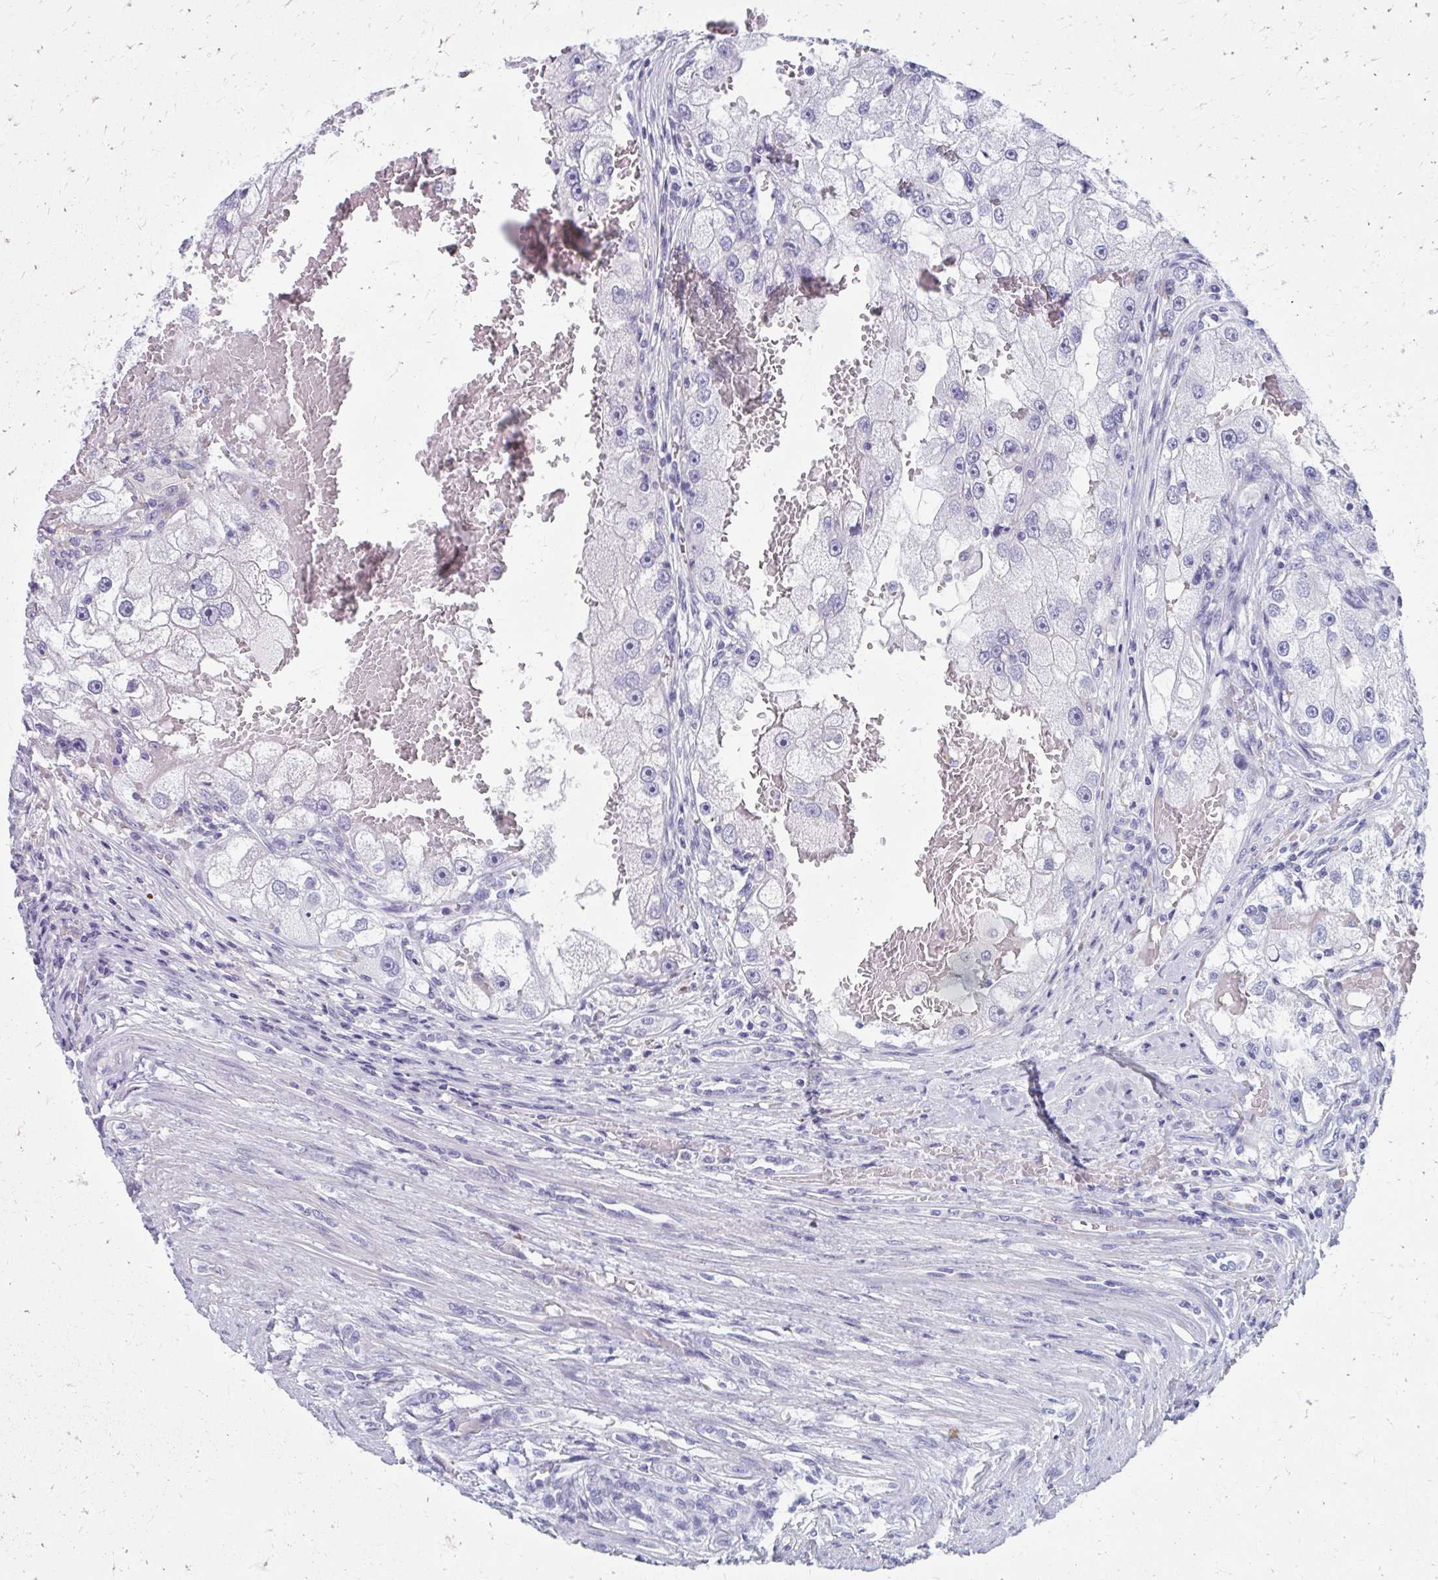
{"staining": {"intensity": "negative", "quantity": "none", "location": "none"}, "tissue": "renal cancer", "cell_type": "Tumor cells", "image_type": "cancer", "snomed": [{"axis": "morphology", "description": "Adenocarcinoma, NOS"}, {"axis": "topography", "description": "Kidney"}], "caption": "DAB immunohistochemical staining of renal cancer demonstrates no significant expression in tumor cells. (Brightfield microscopy of DAB immunohistochemistry at high magnification).", "gene": "MPLKIP", "patient": {"sex": "male", "age": 63}}